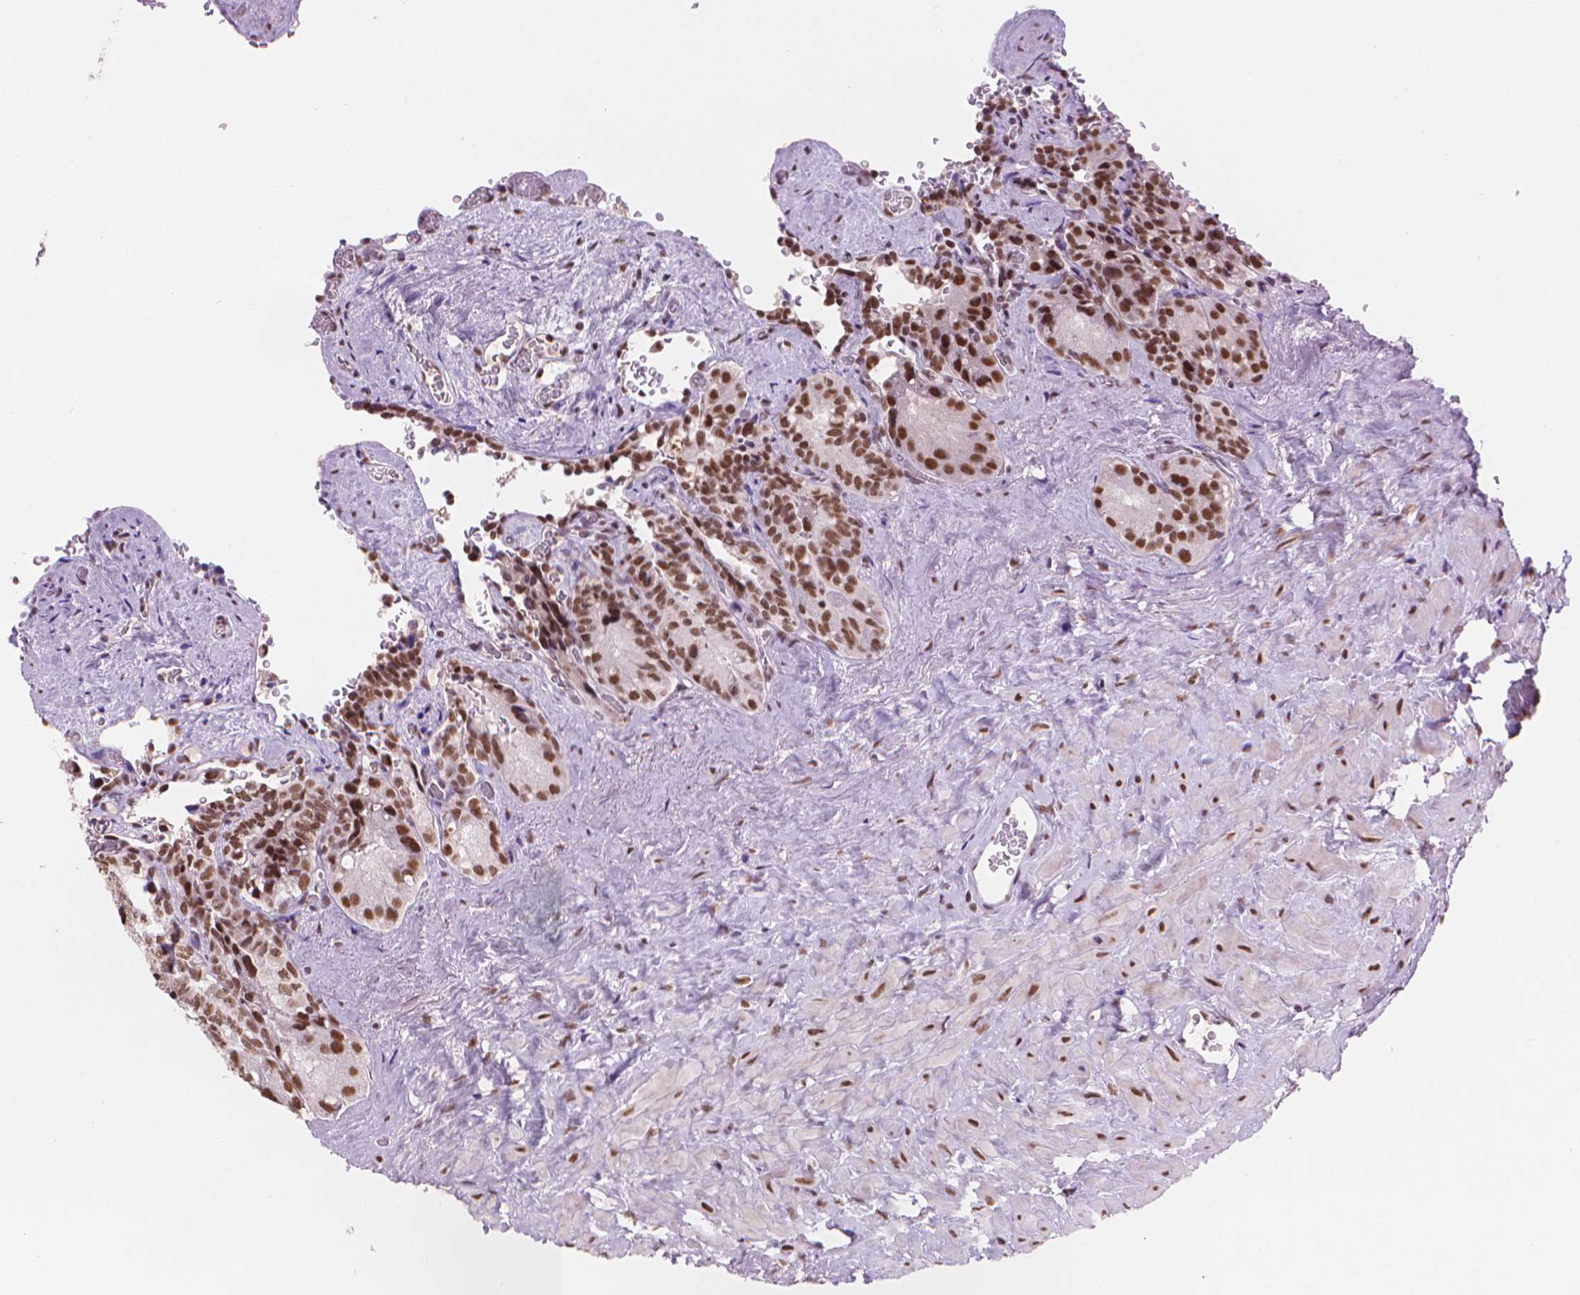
{"staining": {"intensity": "strong", "quantity": ">75%", "location": "nuclear"}, "tissue": "seminal vesicle", "cell_type": "Glandular cells", "image_type": "normal", "snomed": [{"axis": "morphology", "description": "Normal tissue, NOS"}, {"axis": "topography", "description": "Seminal veicle"}], "caption": "Seminal vesicle stained for a protein displays strong nuclear positivity in glandular cells. Immunohistochemistry stains the protein in brown and the nuclei are stained blue.", "gene": "RPA4", "patient": {"sex": "male", "age": 69}}